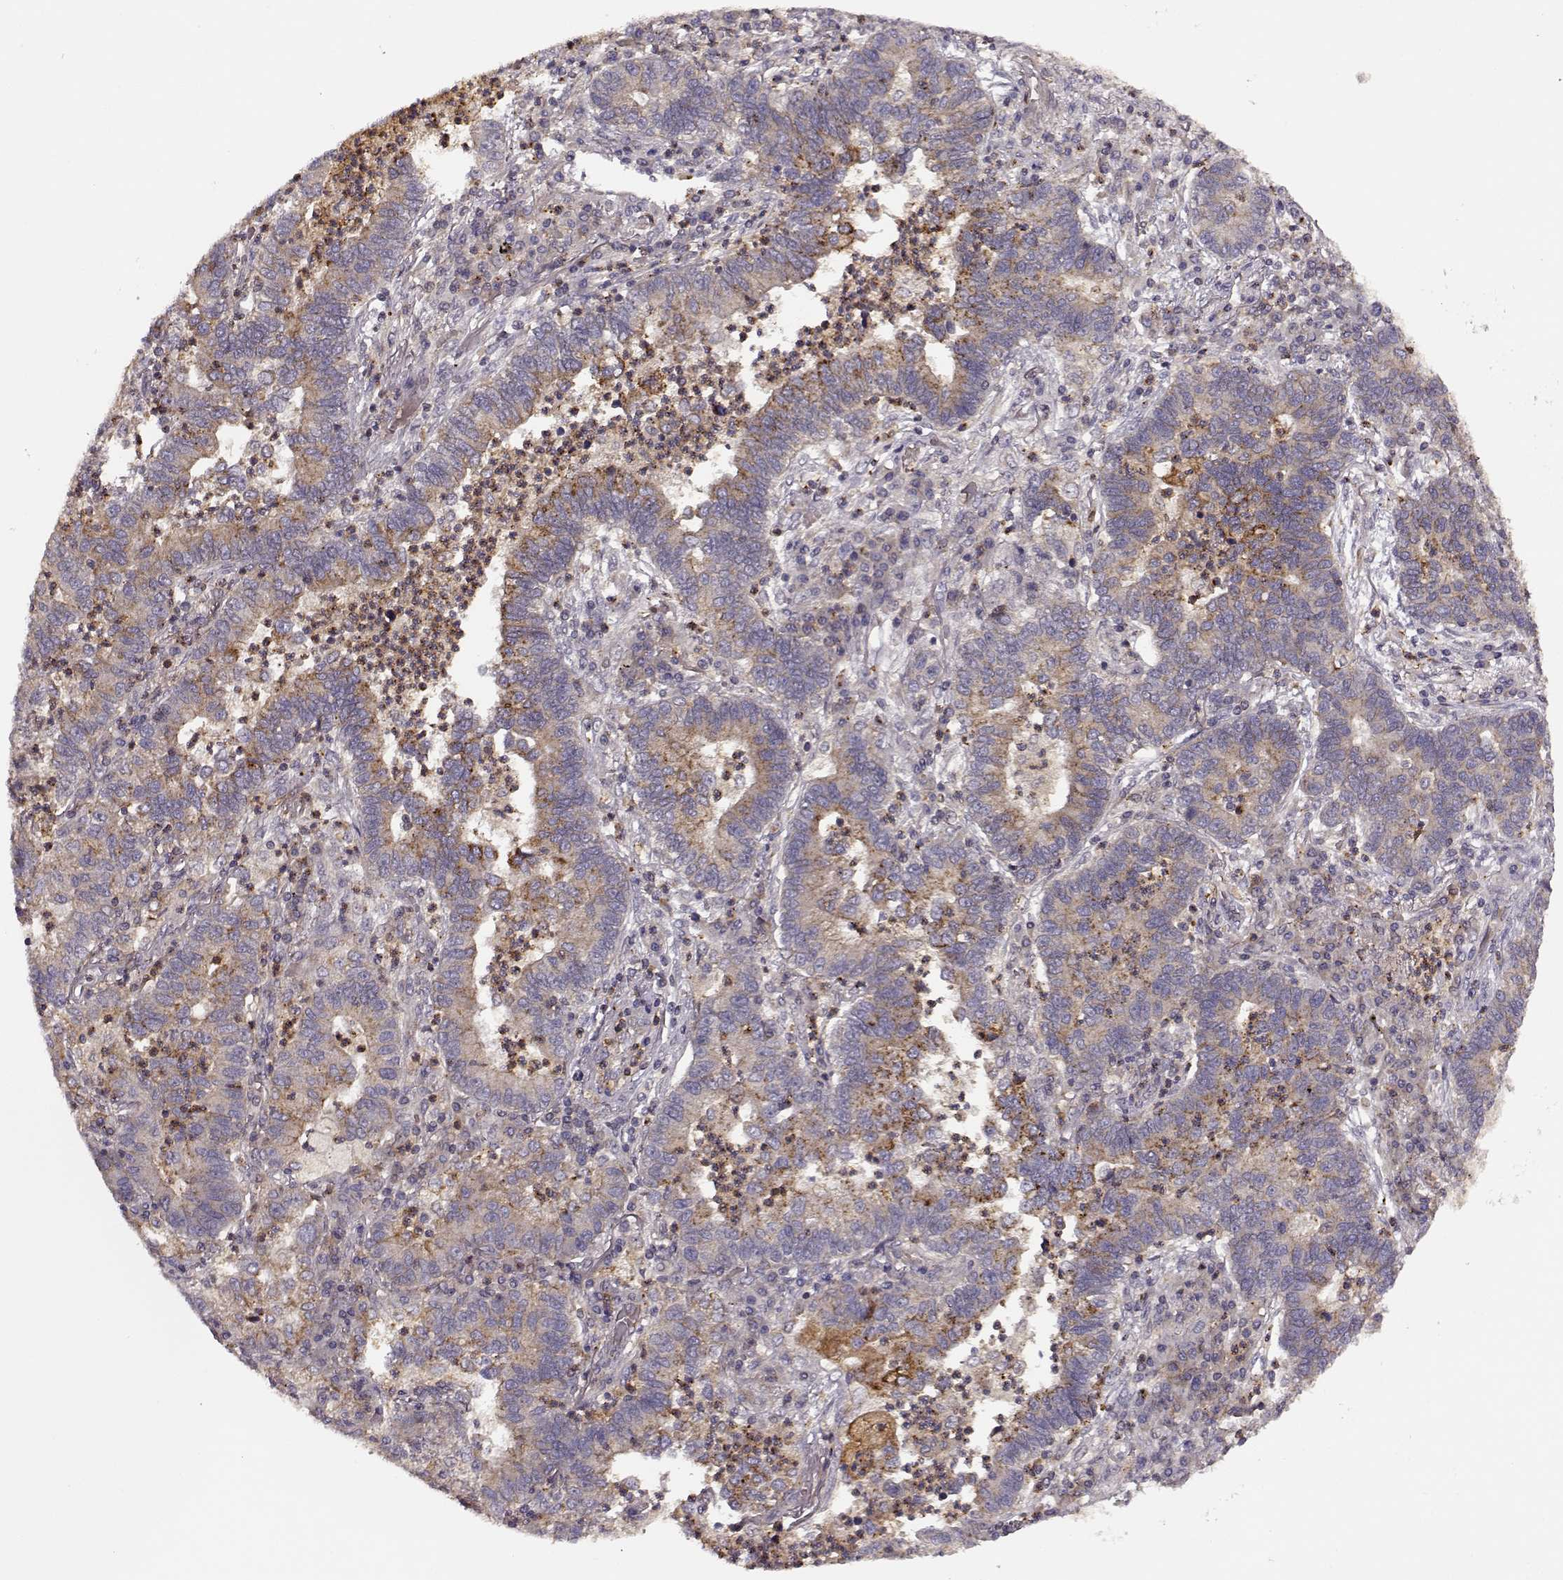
{"staining": {"intensity": "weak", "quantity": ">75%", "location": "cytoplasmic/membranous"}, "tissue": "lung cancer", "cell_type": "Tumor cells", "image_type": "cancer", "snomed": [{"axis": "morphology", "description": "Adenocarcinoma, NOS"}, {"axis": "topography", "description": "Lung"}], "caption": "A brown stain highlights weak cytoplasmic/membranous staining of a protein in lung adenocarcinoma tumor cells. (DAB = brown stain, brightfield microscopy at high magnification).", "gene": "IFRD2", "patient": {"sex": "female", "age": 57}}